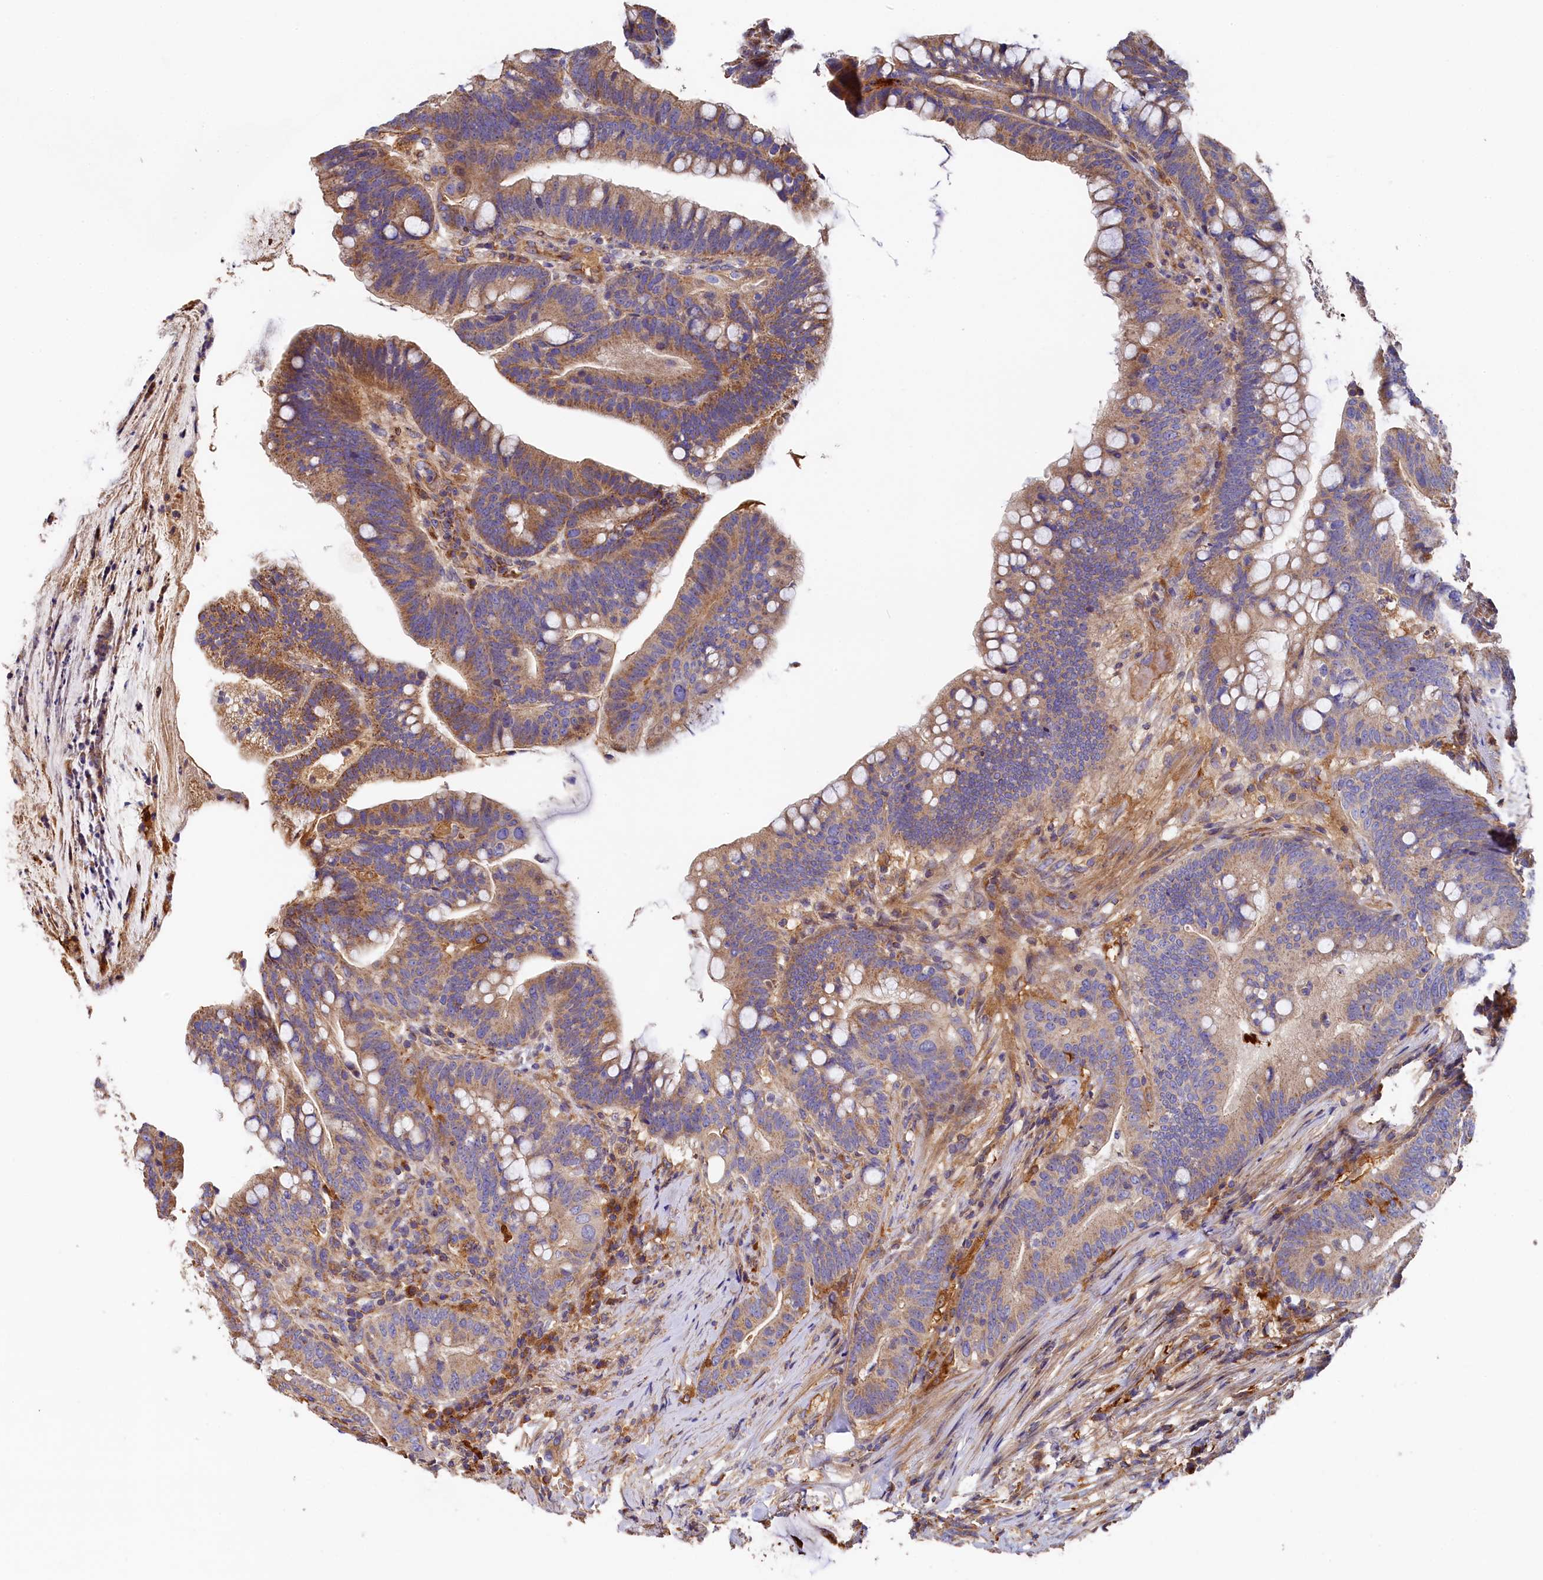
{"staining": {"intensity": "moderate", "quantity": "25%-75%", "location": "cytoplasmic/membranous"}, "tissue": "colorectal cancer", "cell_type": "Tumor cells", "image_type": "cancer", "snomed": [{"axis": "morphology", "description": "Adenocarcinoma, NOS"}, {"axis": "topography", "description": "Colon"}], "caption": "IHC histopathology image of neoplastic tissue: human adenocarcinoma (colorectal) stained using IHC demonstrates medium levels of moderate protein expression localized specifically in the cytoplasmic/membranous of tumor cells, appearing as a cytoplasmic/membranous brown color.", "gene": "SEC31B", "patient": {"sex": "female", "age": 66}}